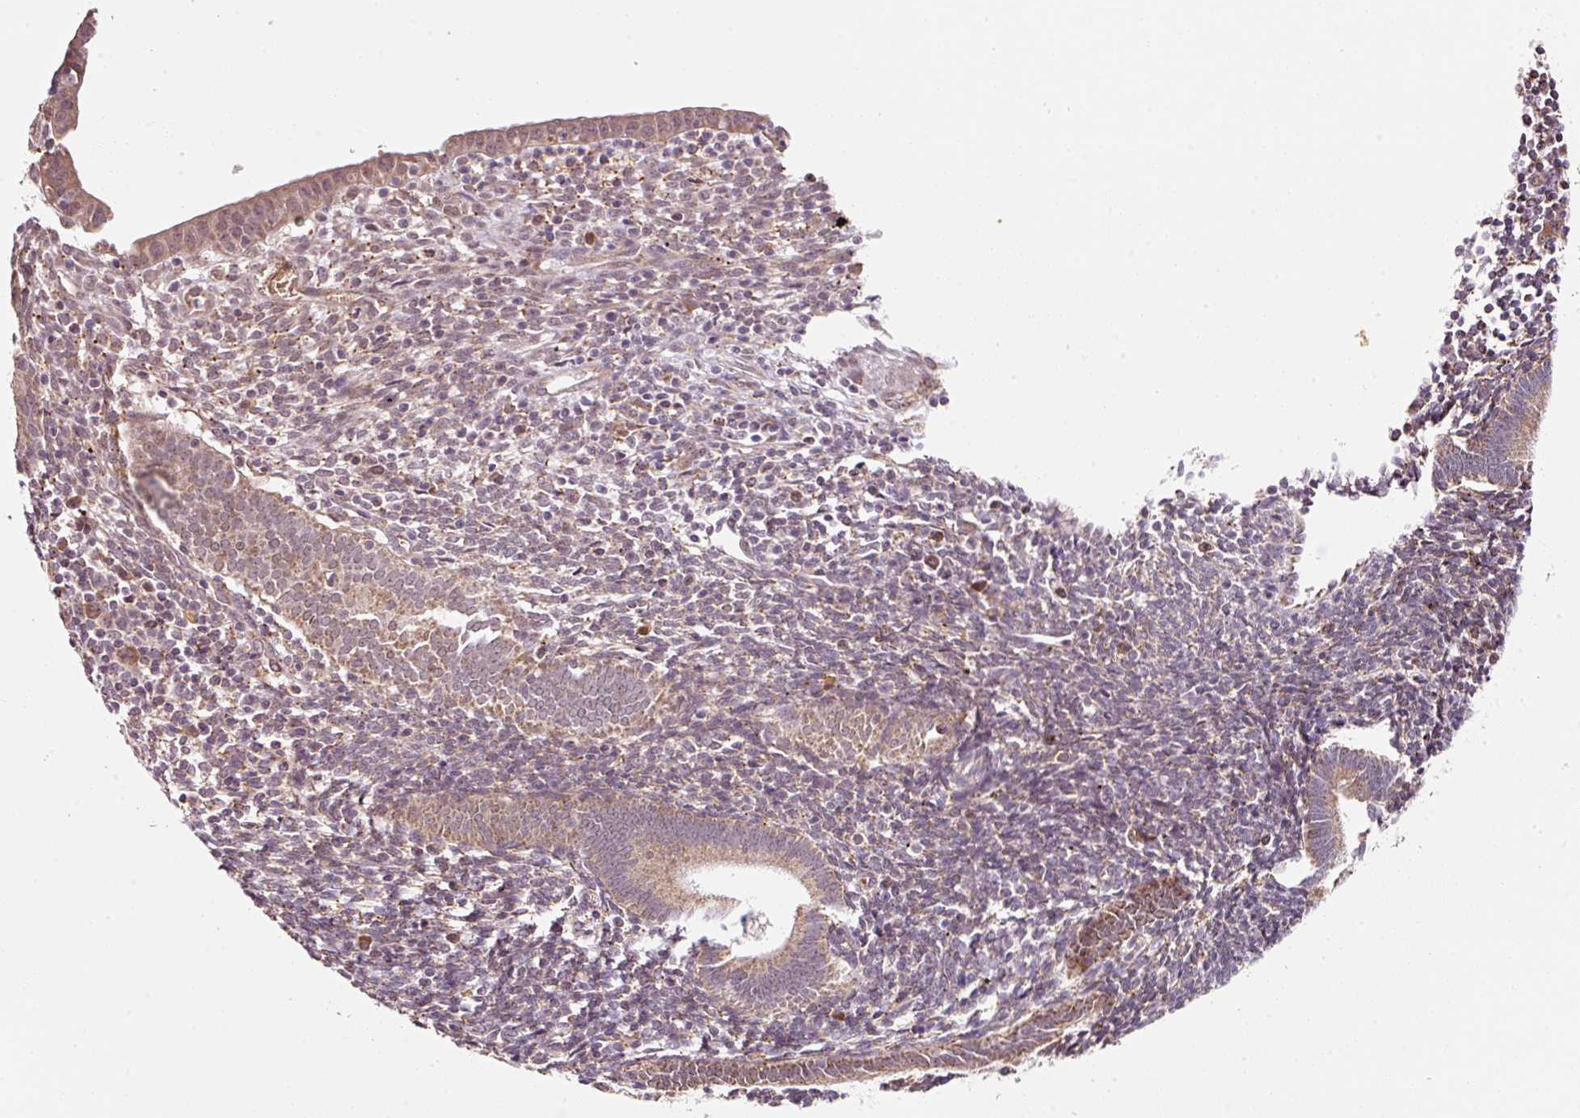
{"staining": {"intensity": "weak", "quantity": "25%-75%", "location": "cytoplasmic/membranous,nuclear"}, "tissue": "endometrium", "cell_type": "Cells in endometrial stroma", "image_type": "normal", "snomed": [{"axis": "morphology", "description": "Normal tissue, NOS"}, {"axis": "topography", "description": "Endometrium"}], "caption": "Approximately 25%-75% of cells in endometrial stroma in unremarkable endometrium display weak cytoplasmic/membranous,nuclear protein staining as visualized by brown immunohistochemical staining.", "gene": "ZNF460", "patient": {"sex": "female", "age": 41}}